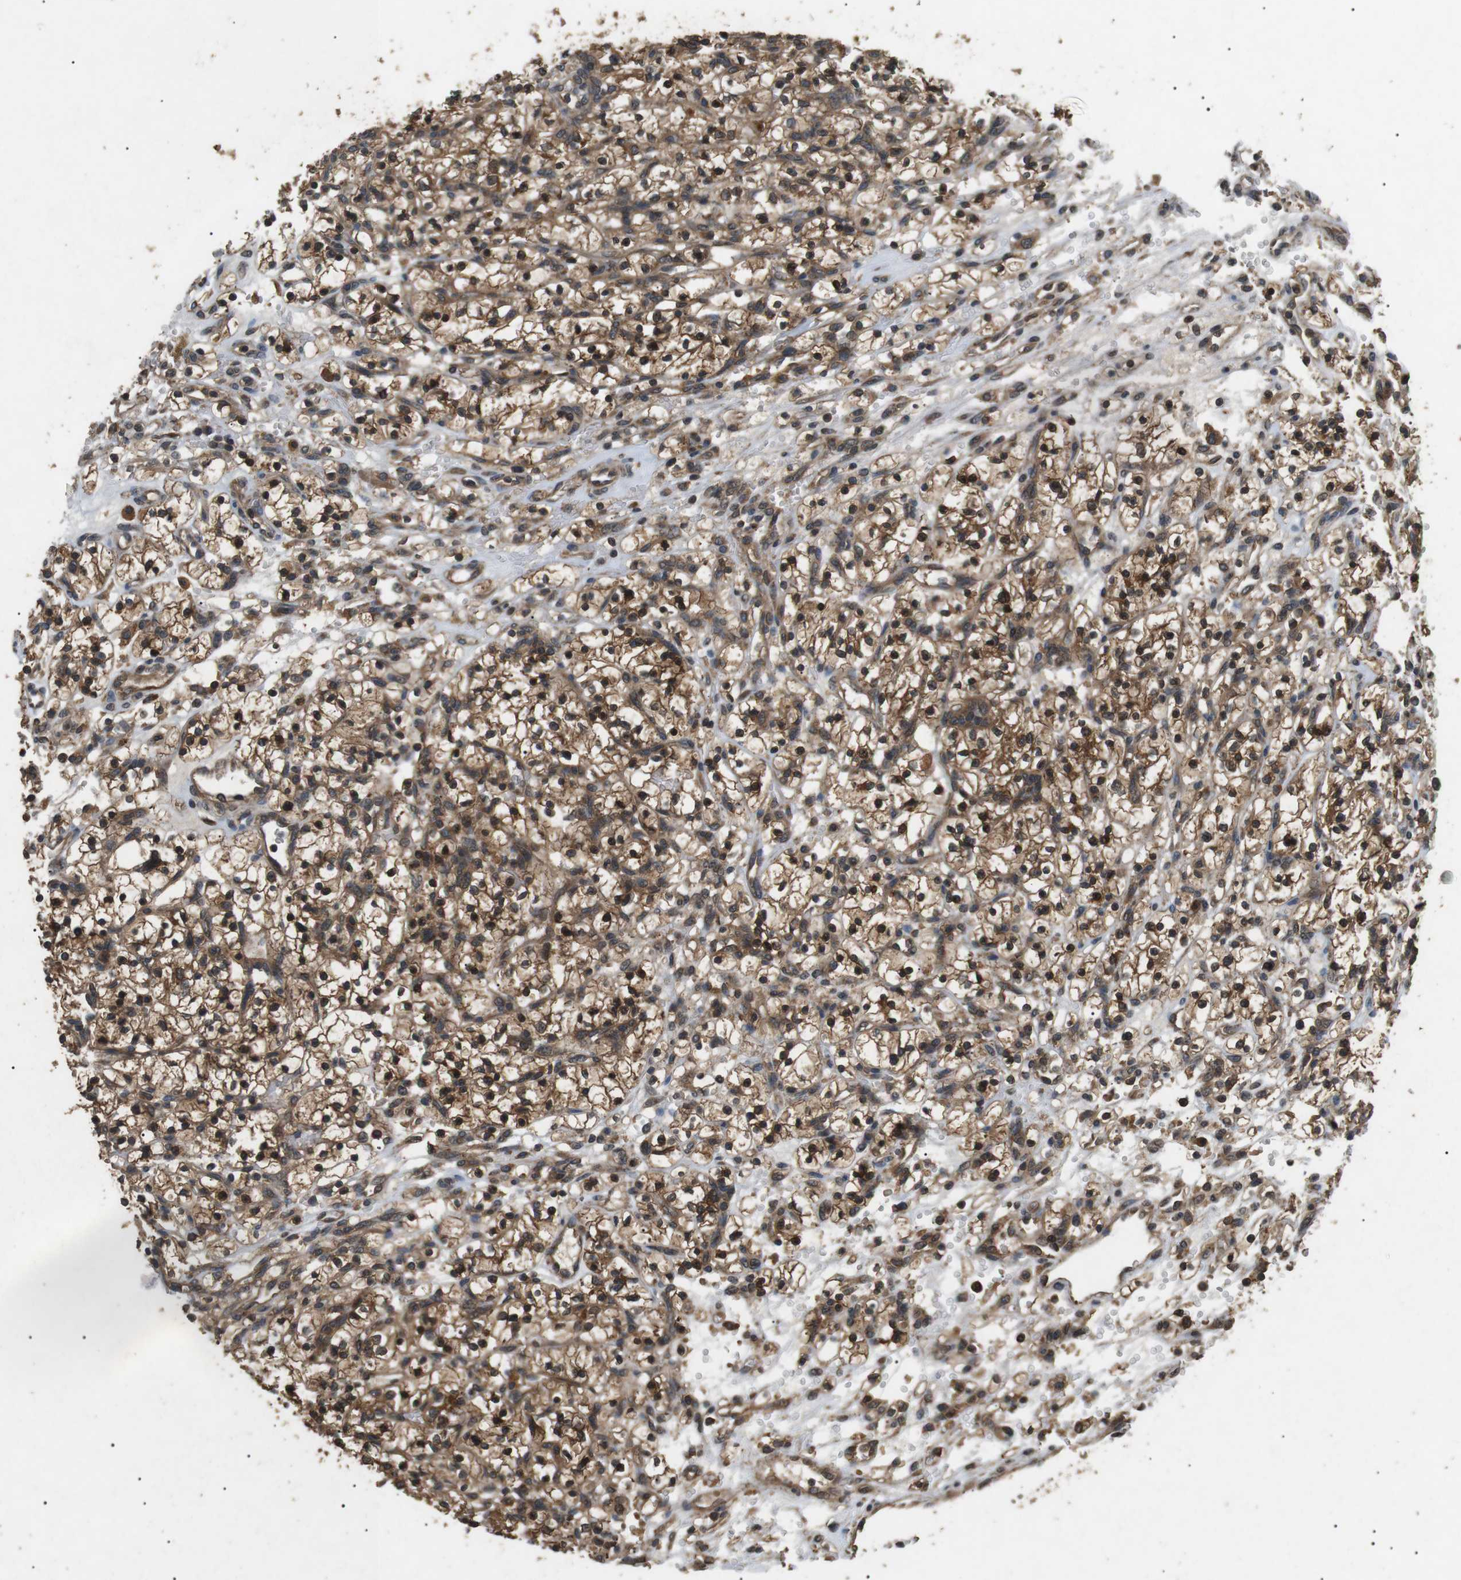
{"staining": {"intensity": "moderate", "quantity": ">75%", "location": "cytoplasmic/membranous"}, "tissue": "renal cancer", "cell_type": "Tumor cells", "image_type": "cancer", "snomed": [{"axis": "morphology", "description": "Adenocarcinoma, NOS"}, {"axis": "topography", "description": "Kidney"}], "caption": "Immunohistochemistry (IHC) image of neoplastic tissue: renal cancer stained using IHC displays medium levels of moderate protein expression localized specifically in the cytoplasmic/membranous of tumor cells, appearing as a cytoplasmic/membranous brown color.", "gene": "TBC1D15", "patient": {"sex": "female", "age": 57}}